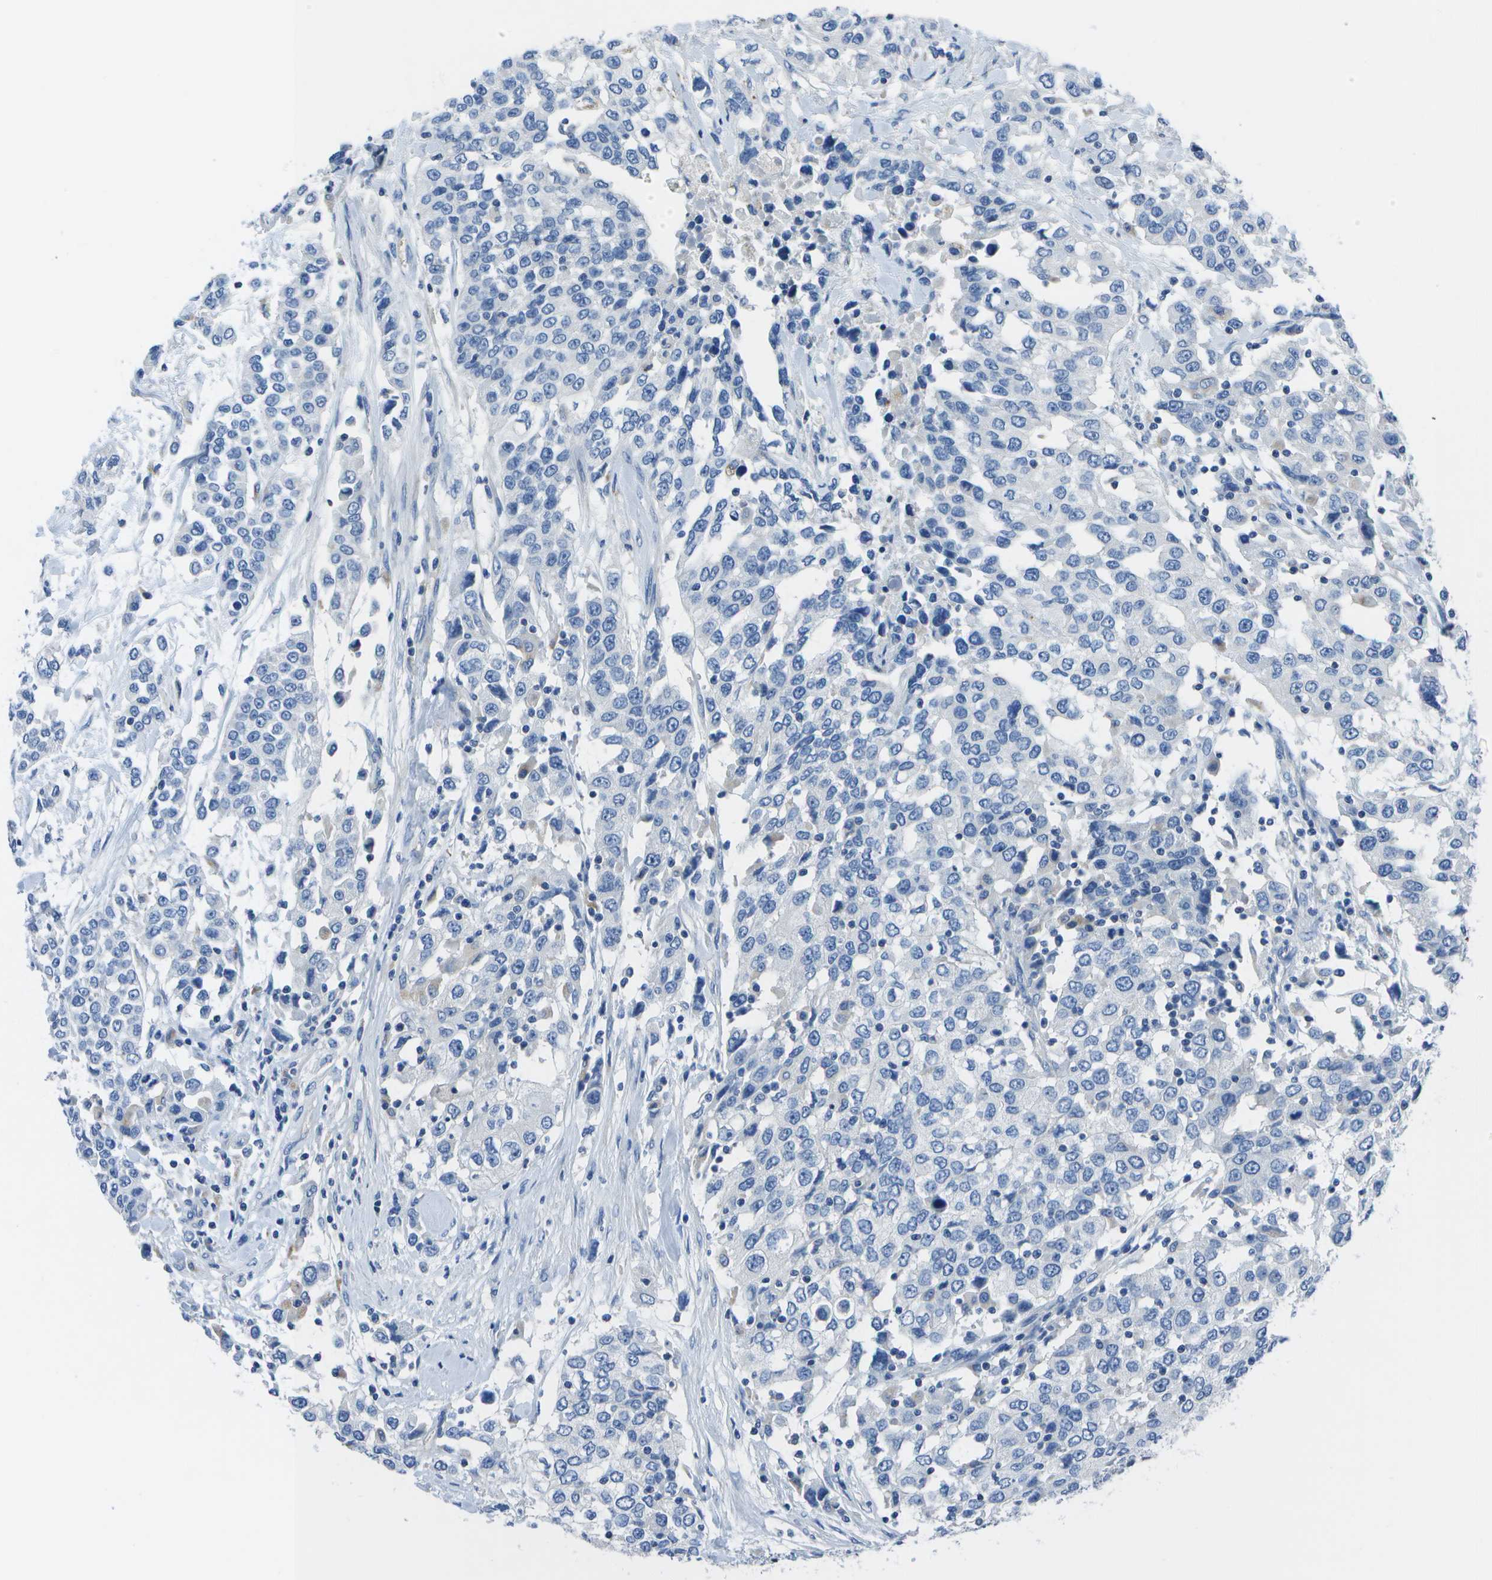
{"staining": {"intensity": "negative", "quantity": "none", "location": "none"}, "tissue": "urothelial cancer", "cell_type": "Tumor cells", "image_type": "cancer", "snomed": [{"axis": "morphology", "description": "Urothelial carcinoma, High grade"}, {"axis": "topography", "description": "Urinary bladder"}], "caption": "An immunohistochemistry micrograph of high-grade urothelial carcinoma is shown. There is no staining in tumor cells of high-grade urothelial carcinoma.", "gene": "DCT", "patient": {"sex": "female", "age": 80}}